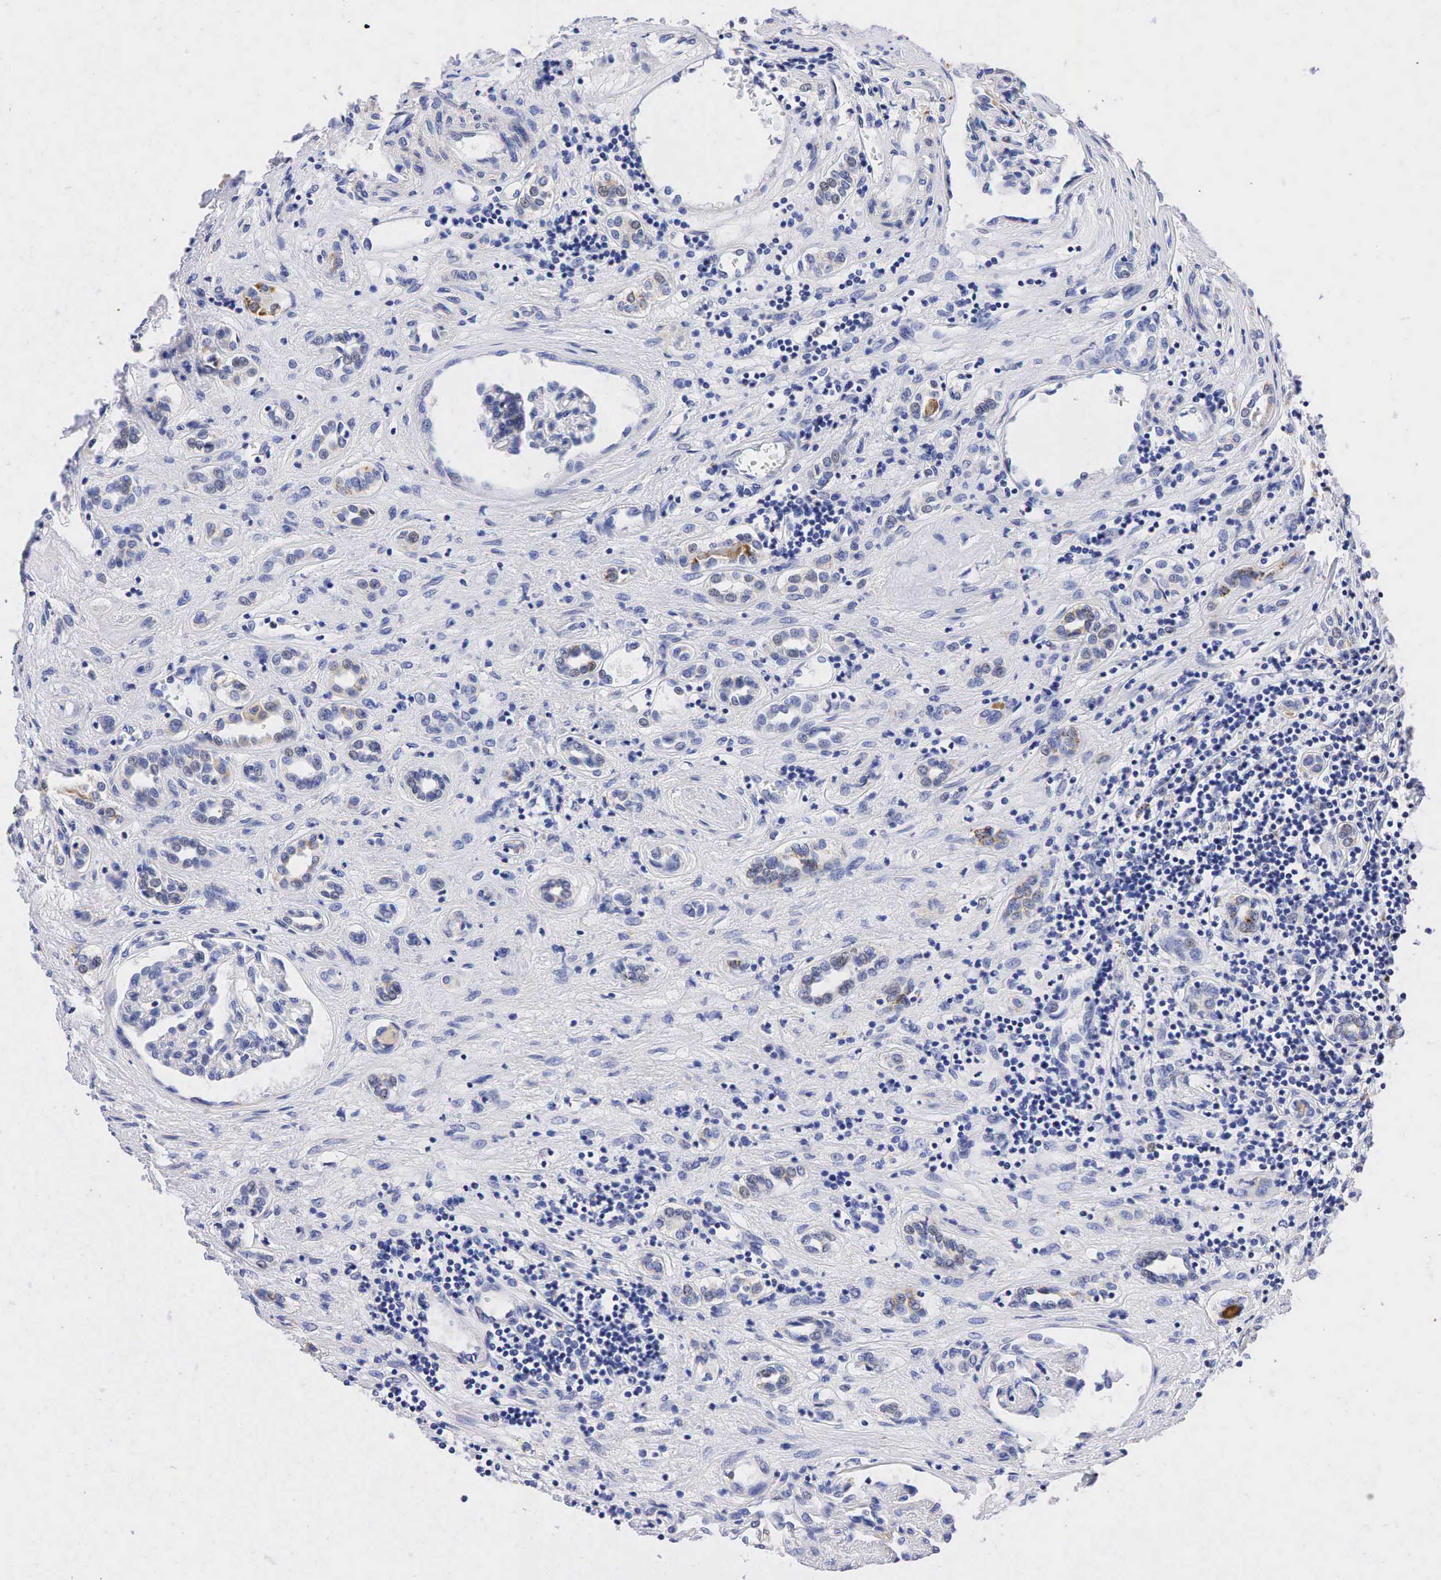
{"staining": {"intensity": "weak", "quantity": "<25%", "location": "cytoplasmic/membranous"}, "tissue": "renal cancer", "cell_type": "Tumor cells", "image_type": "cancer", "snomed": [{"axis": "morphology", "description": "Adenocarcinoma, NOS"}, {"axis": "topography", "description": "Kidney"}], "caption": "Immunohistochemical staining of renal cancer shows no significant staining in tumor cells. Brightfield microscopy of IHC stained with DAB (brown) and hematoxylin (blue), captured at high magnification.", "gene": "SYP", "patient": {"sex": "male", "age": 57}}